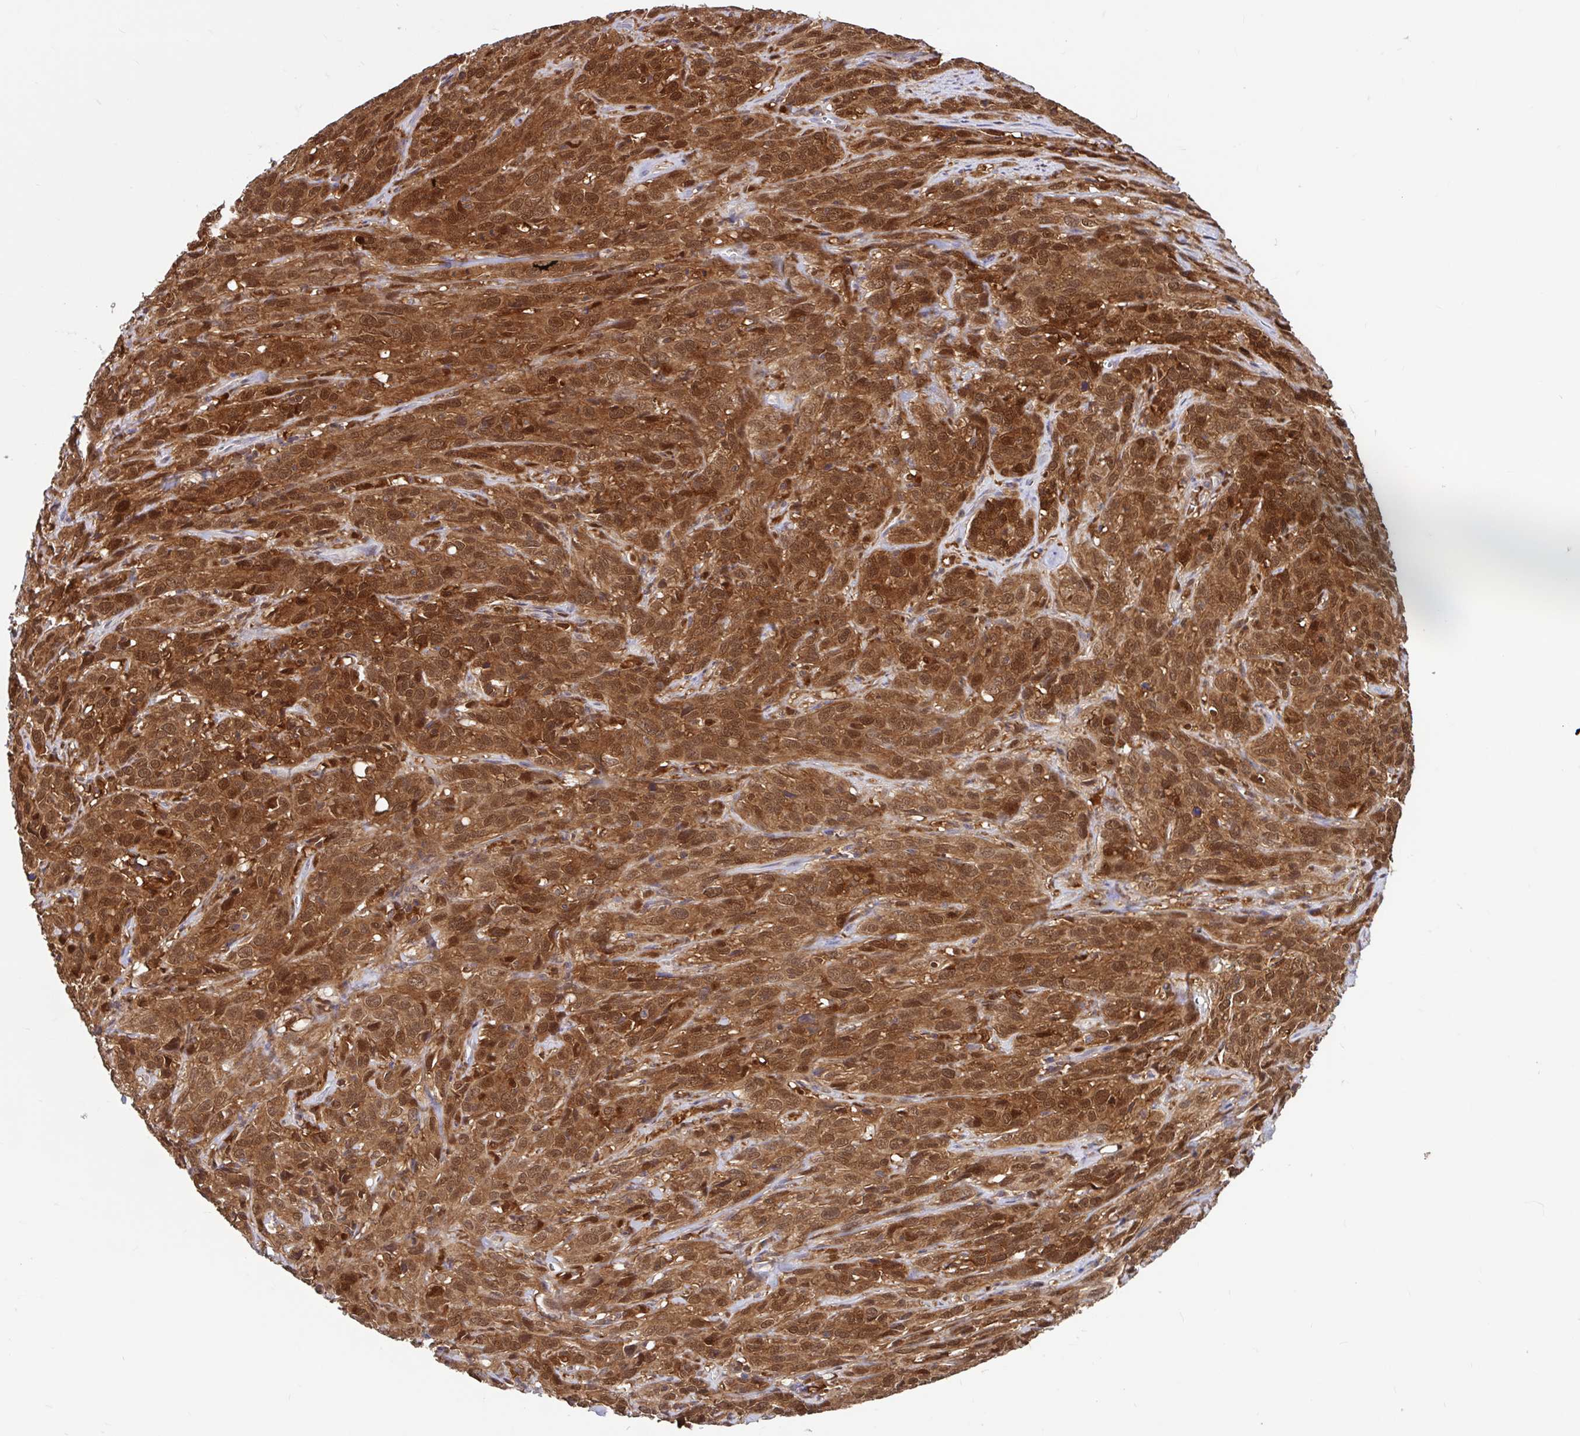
{"staining": {"intensity": "moderate", "quantity": ">75%", "location": "cytoplasmic/membranous,nuclear"}, "tissue": "cervical cancer", "cell_type": "Tumor cells", "image_type": "cancer", "snomed": [{"axis": "morphology", "description": "Squamous cell carcinoma, NOS"}, {"axis": "topography", "description": "Cervix"}], "caption": "Immunohistochemistry micrograph of cervical cancer (squamous cell carcinoma) stained for a protein (brown), which demonstrates medium levels of moderate cytoplasmic/membranous and nuclear positivity in about >75% of tumor cells.", "gene": "BLVRA", "patient": {"sex": "female", "age": 51}}